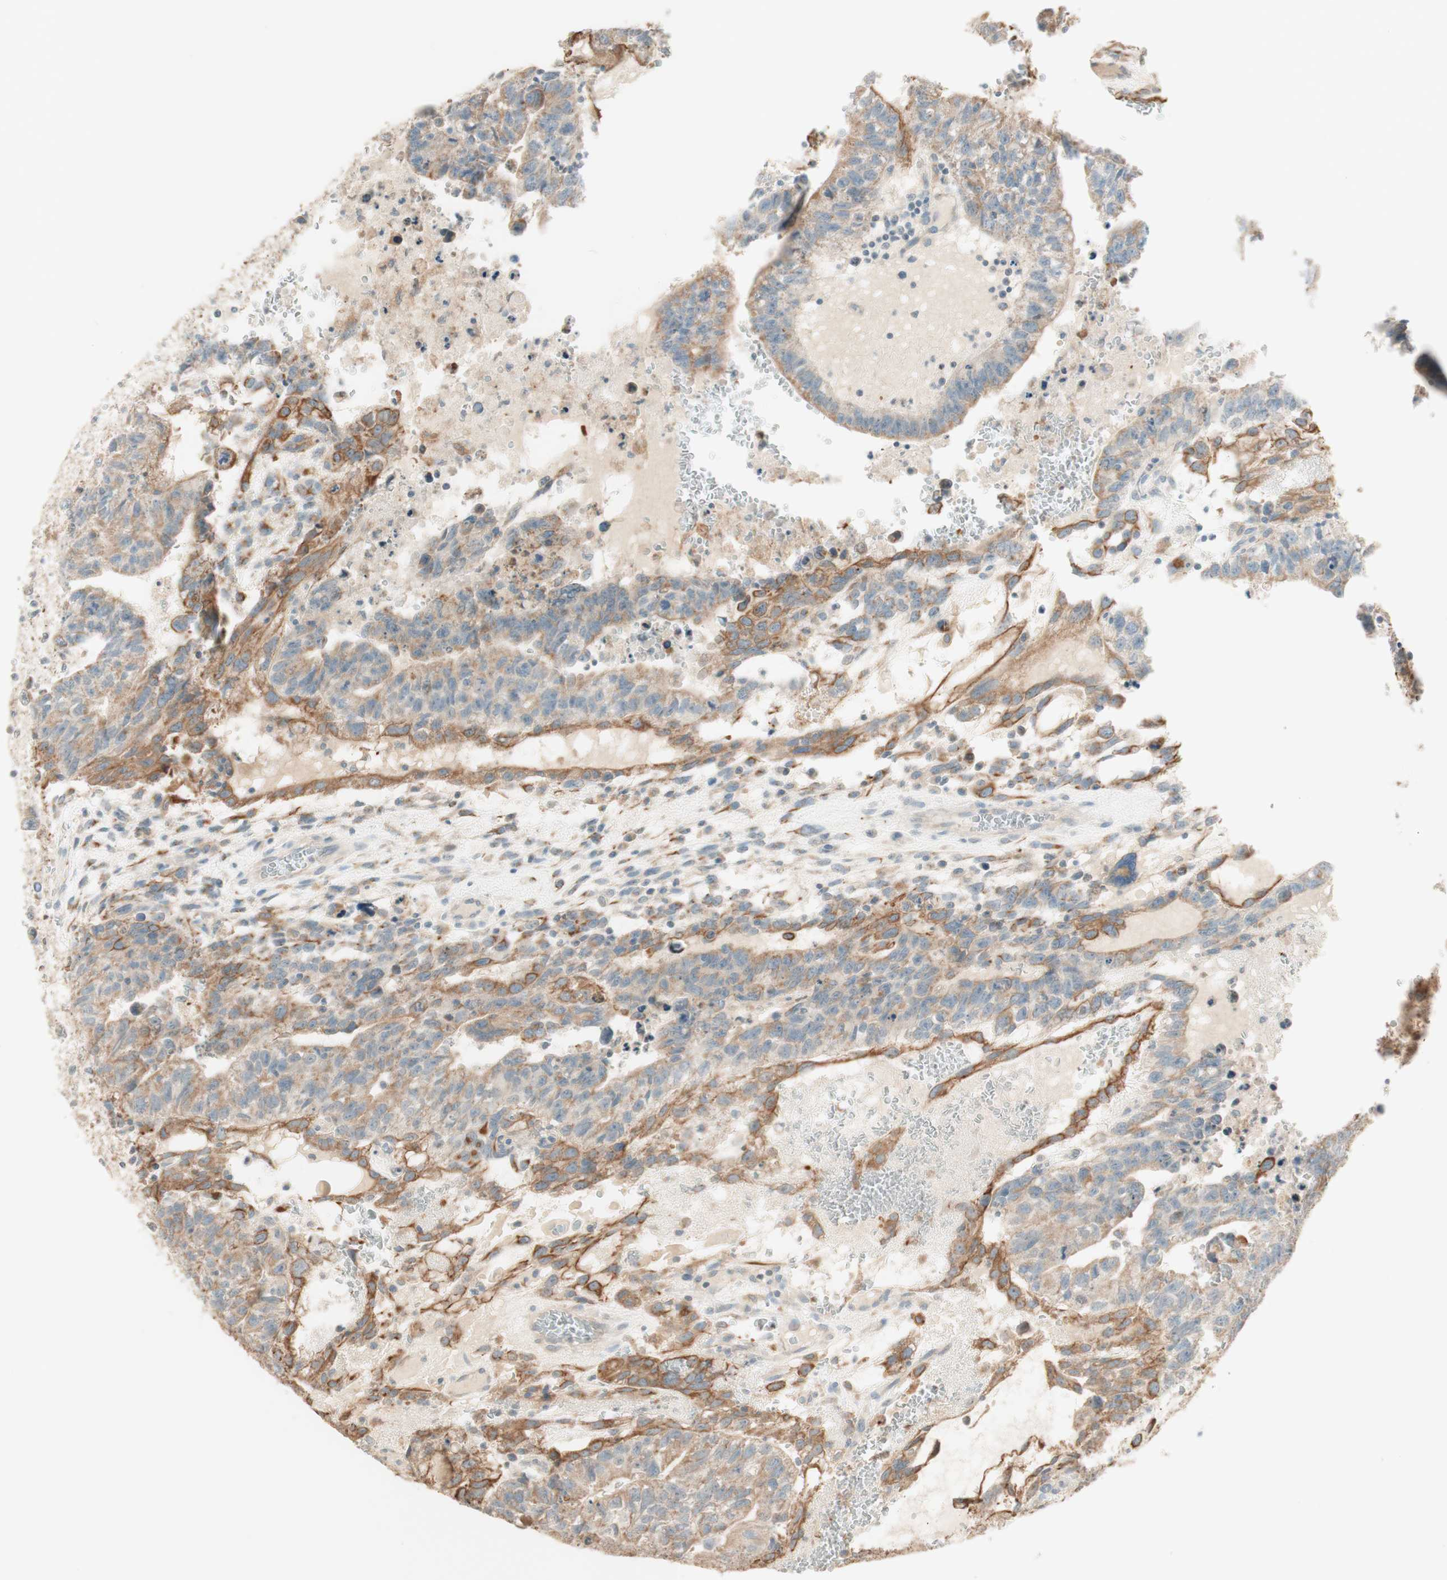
{"staining": {"intensity": "moderate", "quantity": ">75%", "location": "cytoplasmic/membranous"}, "tissue": "testis cancer", "cell_type": "Tumor cells", "image_type": "cancer", "snomed": [{"axis": "morphology", "description": "Seminoma, NOS"}, {"axis": "morphology", "description": "Carcinoma, Embryonal, NOS"}, {"axis": "topography", "description": "Testis"}], "caption": "Testis cancer (seminoma) tissue demonstrates moderate cytoplasmic/membranous expression in about >75% of tumor cells, visualized by immunohistochemistry. Nuclei are stained in blue.", "gene": "CLCN2", "patient": {"sex": "male", "age": 52}}